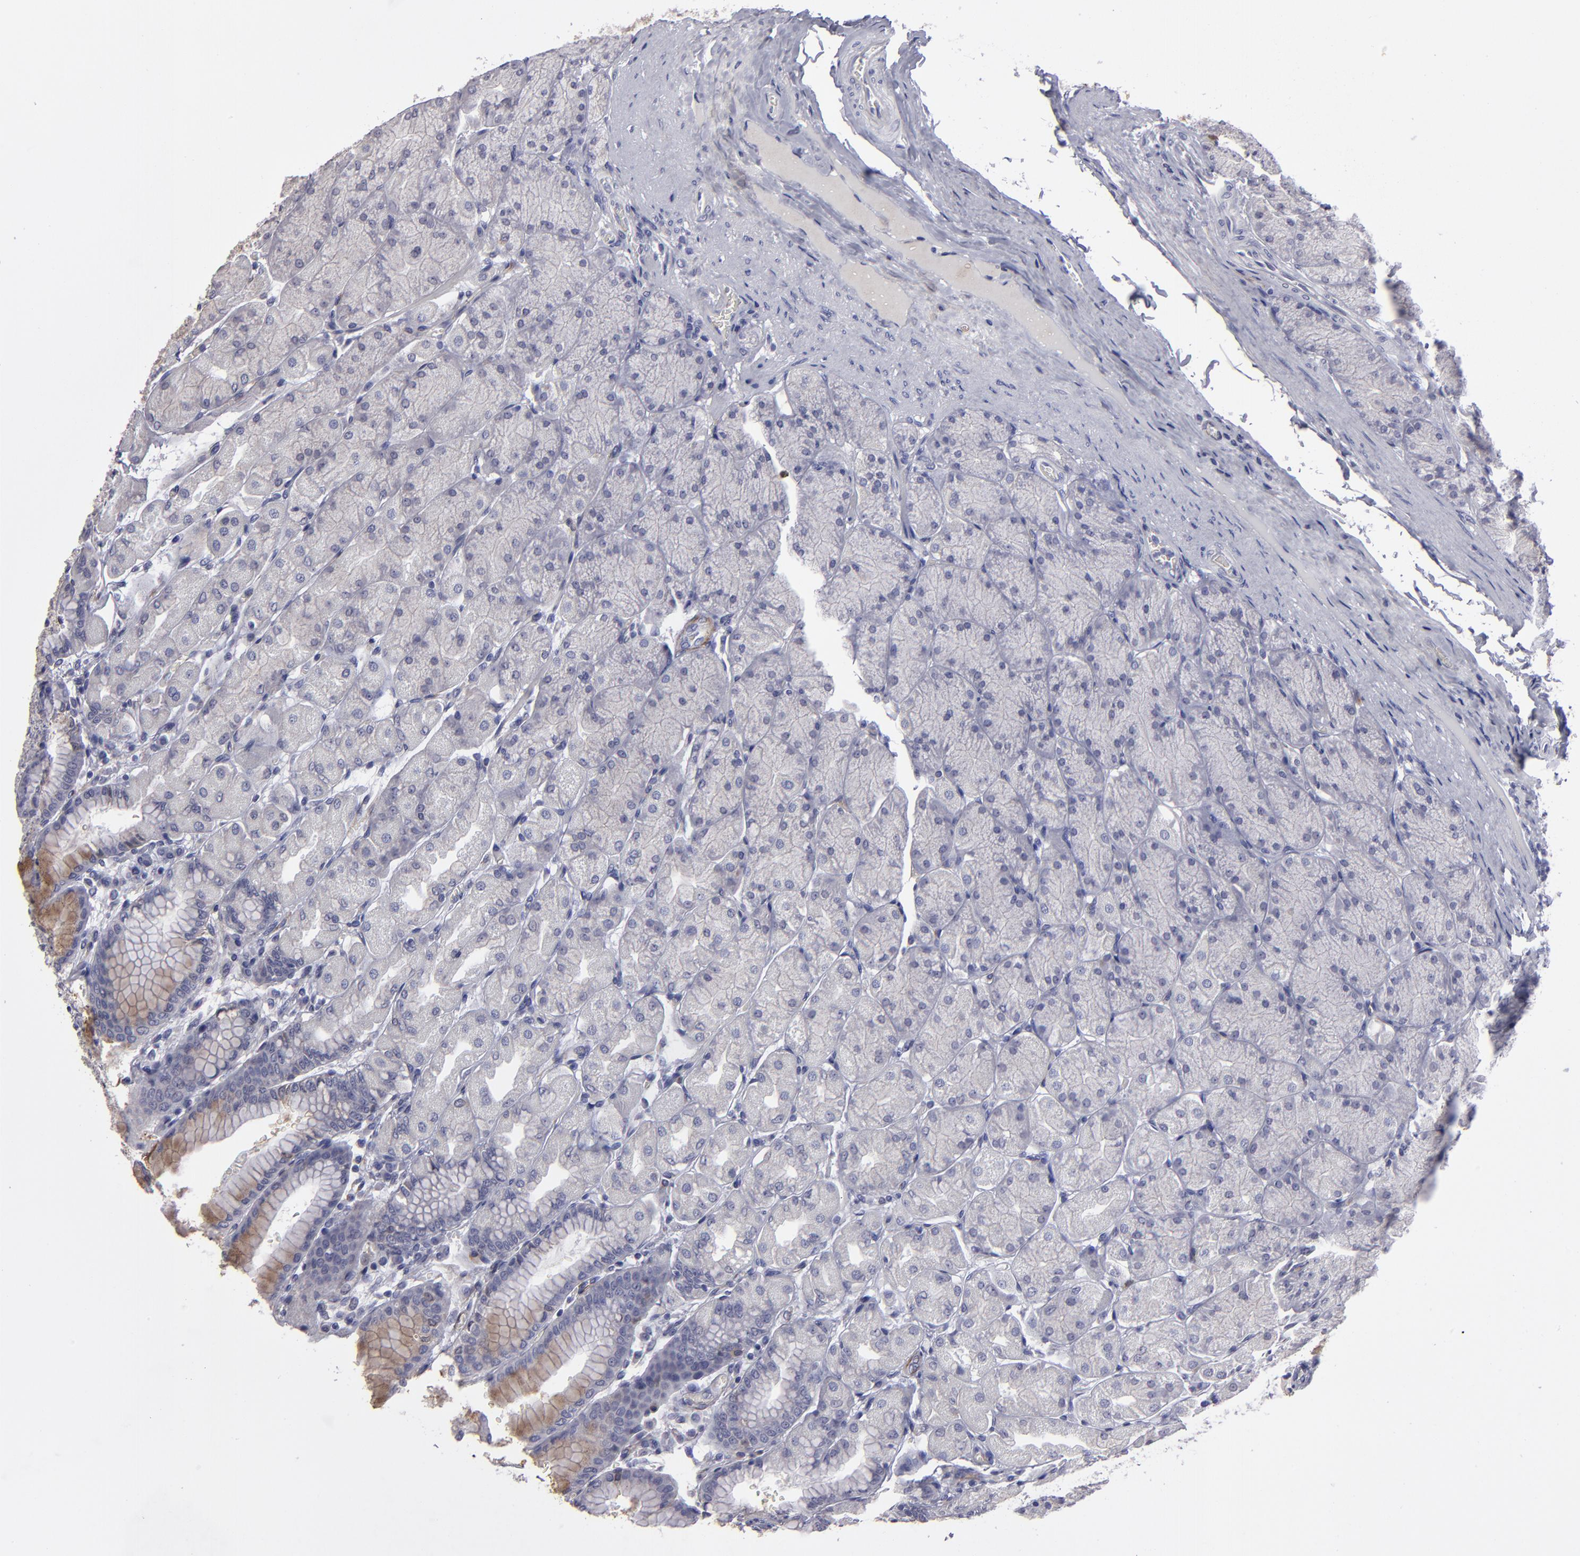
{"staining": {"intensity": "moderate", "quantity": "<25%", "location": "cytoplasmic/membranous"}, "tissue": "stomach", "cell_type": "Glandular cells", "image_type": "normal", "snomed": [{"axis": "morphology", "description": "Normal tissue, NOS"}, {"axis": "topography", "description": "Stomach, upper"}], "caption": "Moderate cytoplasmic/membranous staining for a protein is appreciated in about <25% of glandular cells of benign stomach using IHC.", "gene": "ZNF175", "patient": {"sex": "female", "age": 56}}